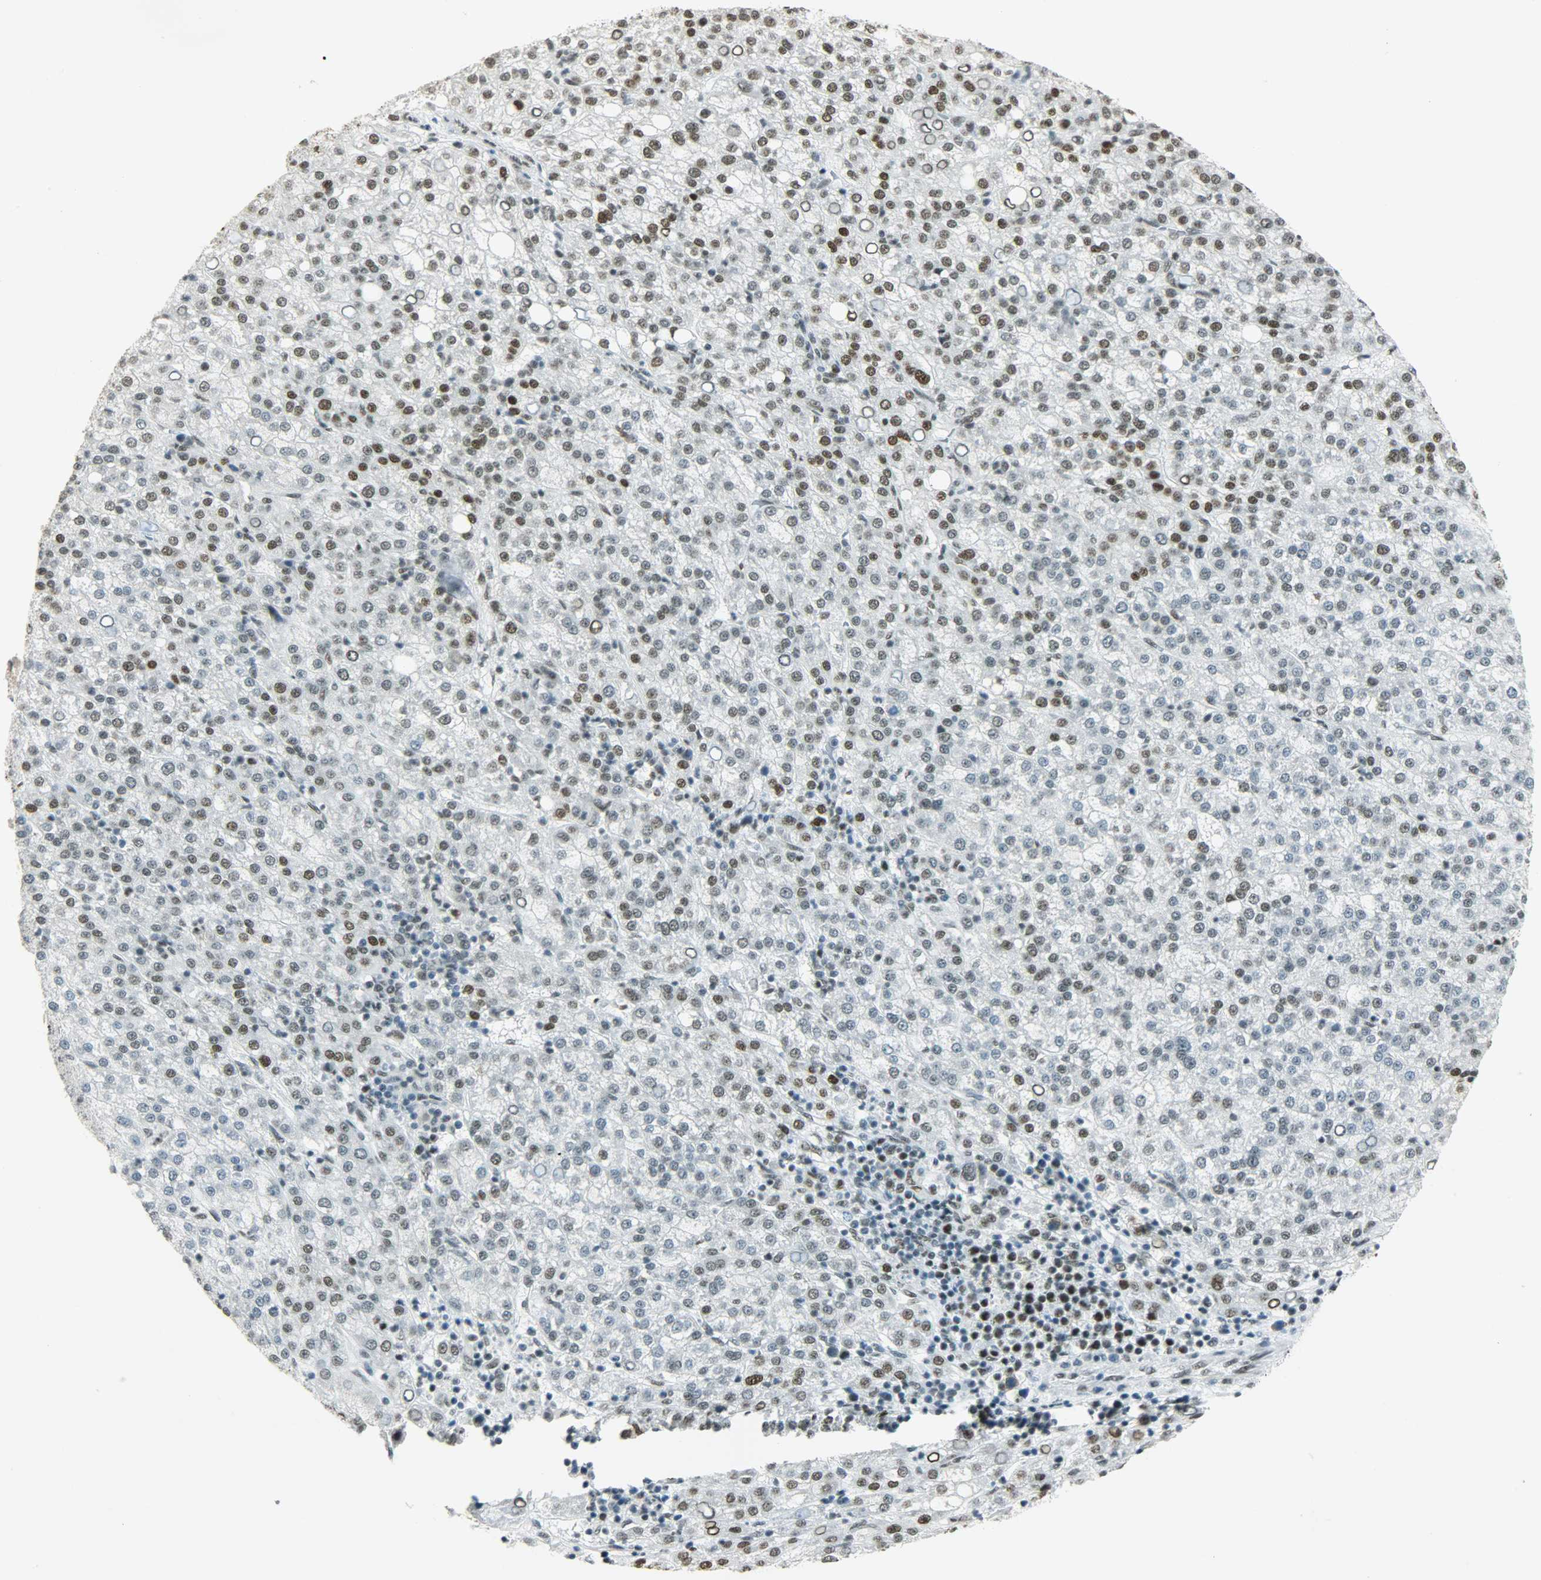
{"staining": {"intensity": "moderate", "quantity": "25%-75%", "location": "nuclear"}, "tissue": "liver cancer", "cell_type": "Tumor cells", "image_type": "cancer", "snomed": [{"axis": "morphology", "description": "Carcinoma, Hepatocellular, NOS"}, {"axis": "topography", "description": "Liver"}], "caption": "Hepatocellular carcinoma (liver) tissue reveals moderate nuclear expression in approximately 25%-75% of tumor cells, visualized by immunohistochemistry. The protein of interest is shown in brown color, while the nuclei are stained blue.", "gene": "MYEF2", "patient": {"sex": "female", "age": 58}}